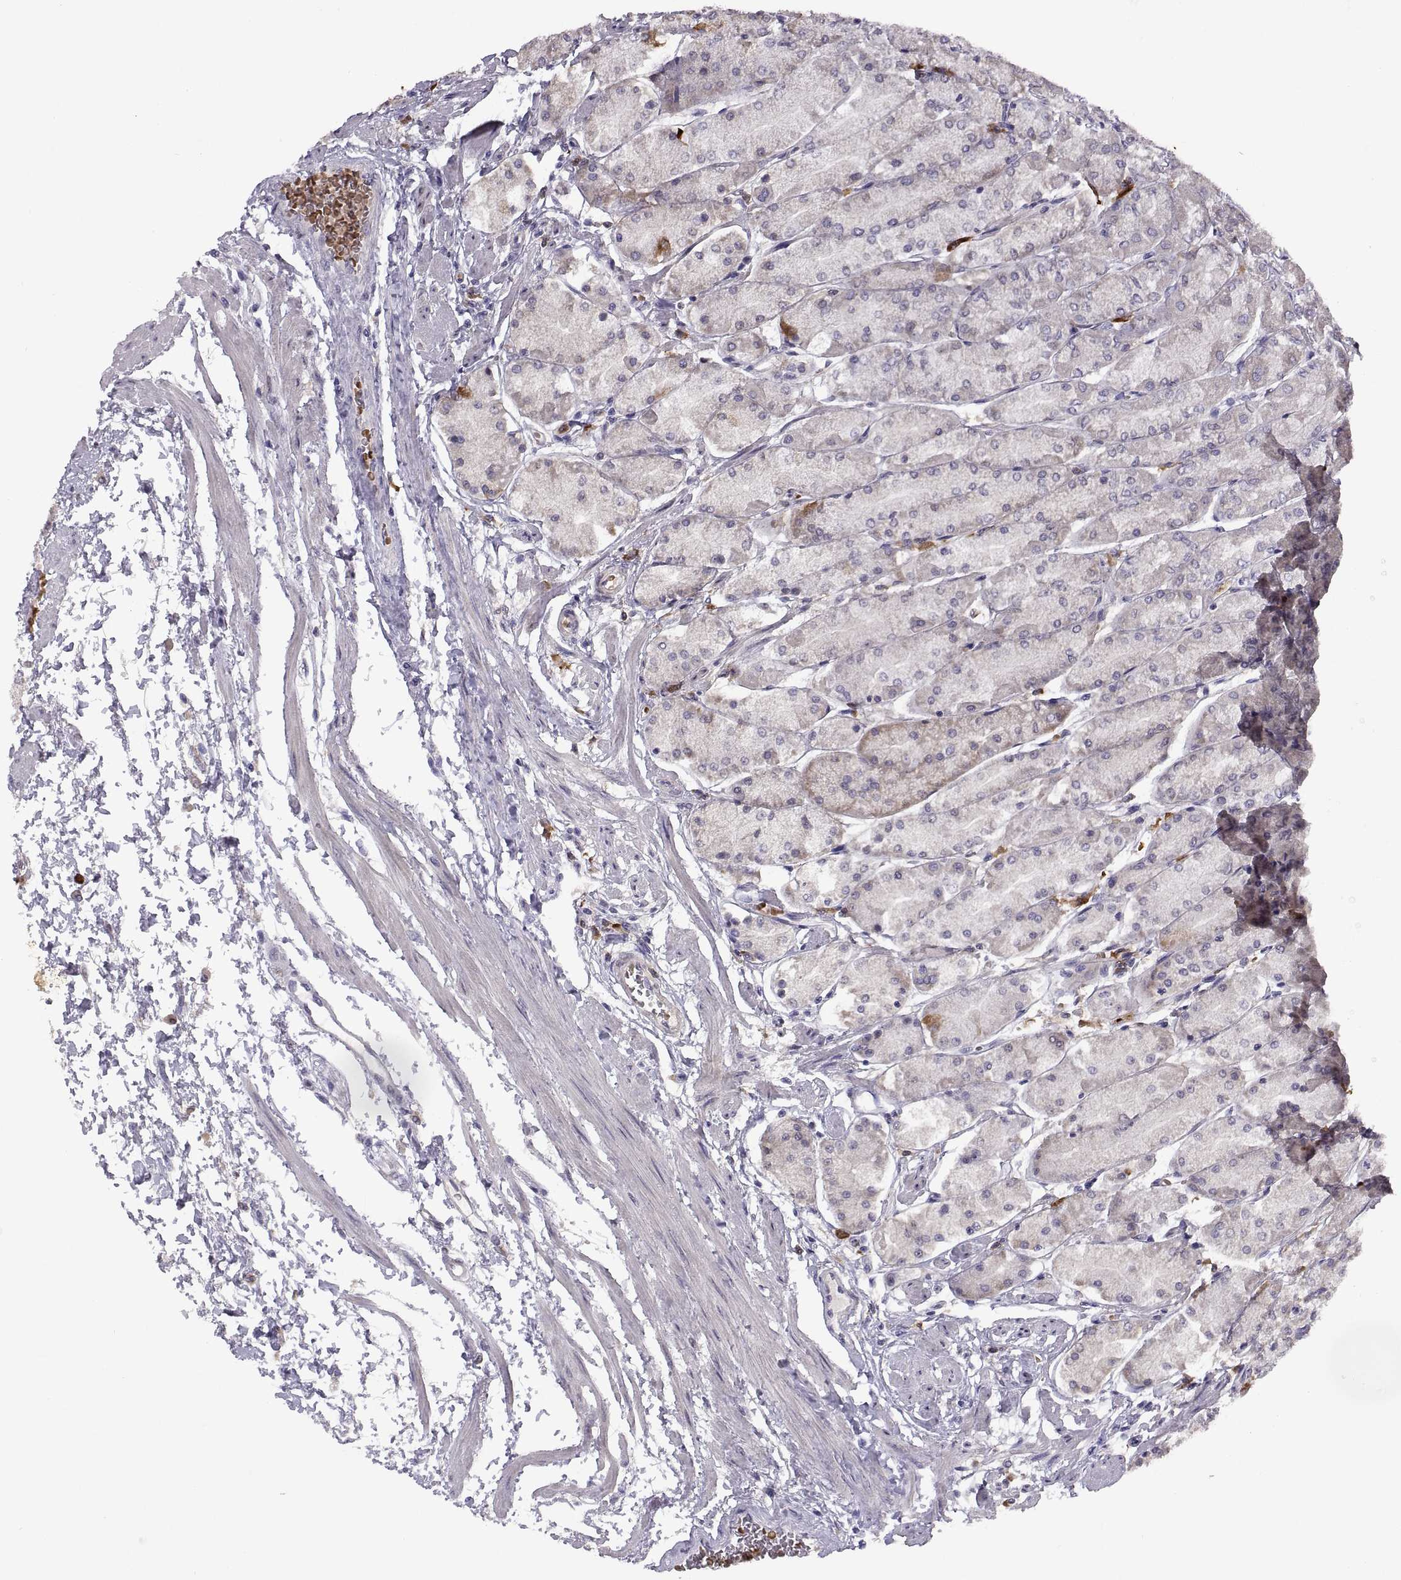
{"staining": {"intensity": "negative", "quantity": "none", "location": "none"}, "tissue": "stomach", "cell_type": "Glandular cells", "image_type": "normal", "snomed": [{"axis": "morphology", "description": "Normal tissue, NOS"}, {"axis": "topography", "description": "Stomach, upper"}], "caption": "Normal stomach was stained to show a protein in brown. There is no significant staining in glandular cells. Brightfield microscopy of IHC stained with DAB (brown) and hematoxylin (blue), captured at high magnification.", "gene": "DOK3", "patient": {"sex": "male", "age": 60}}